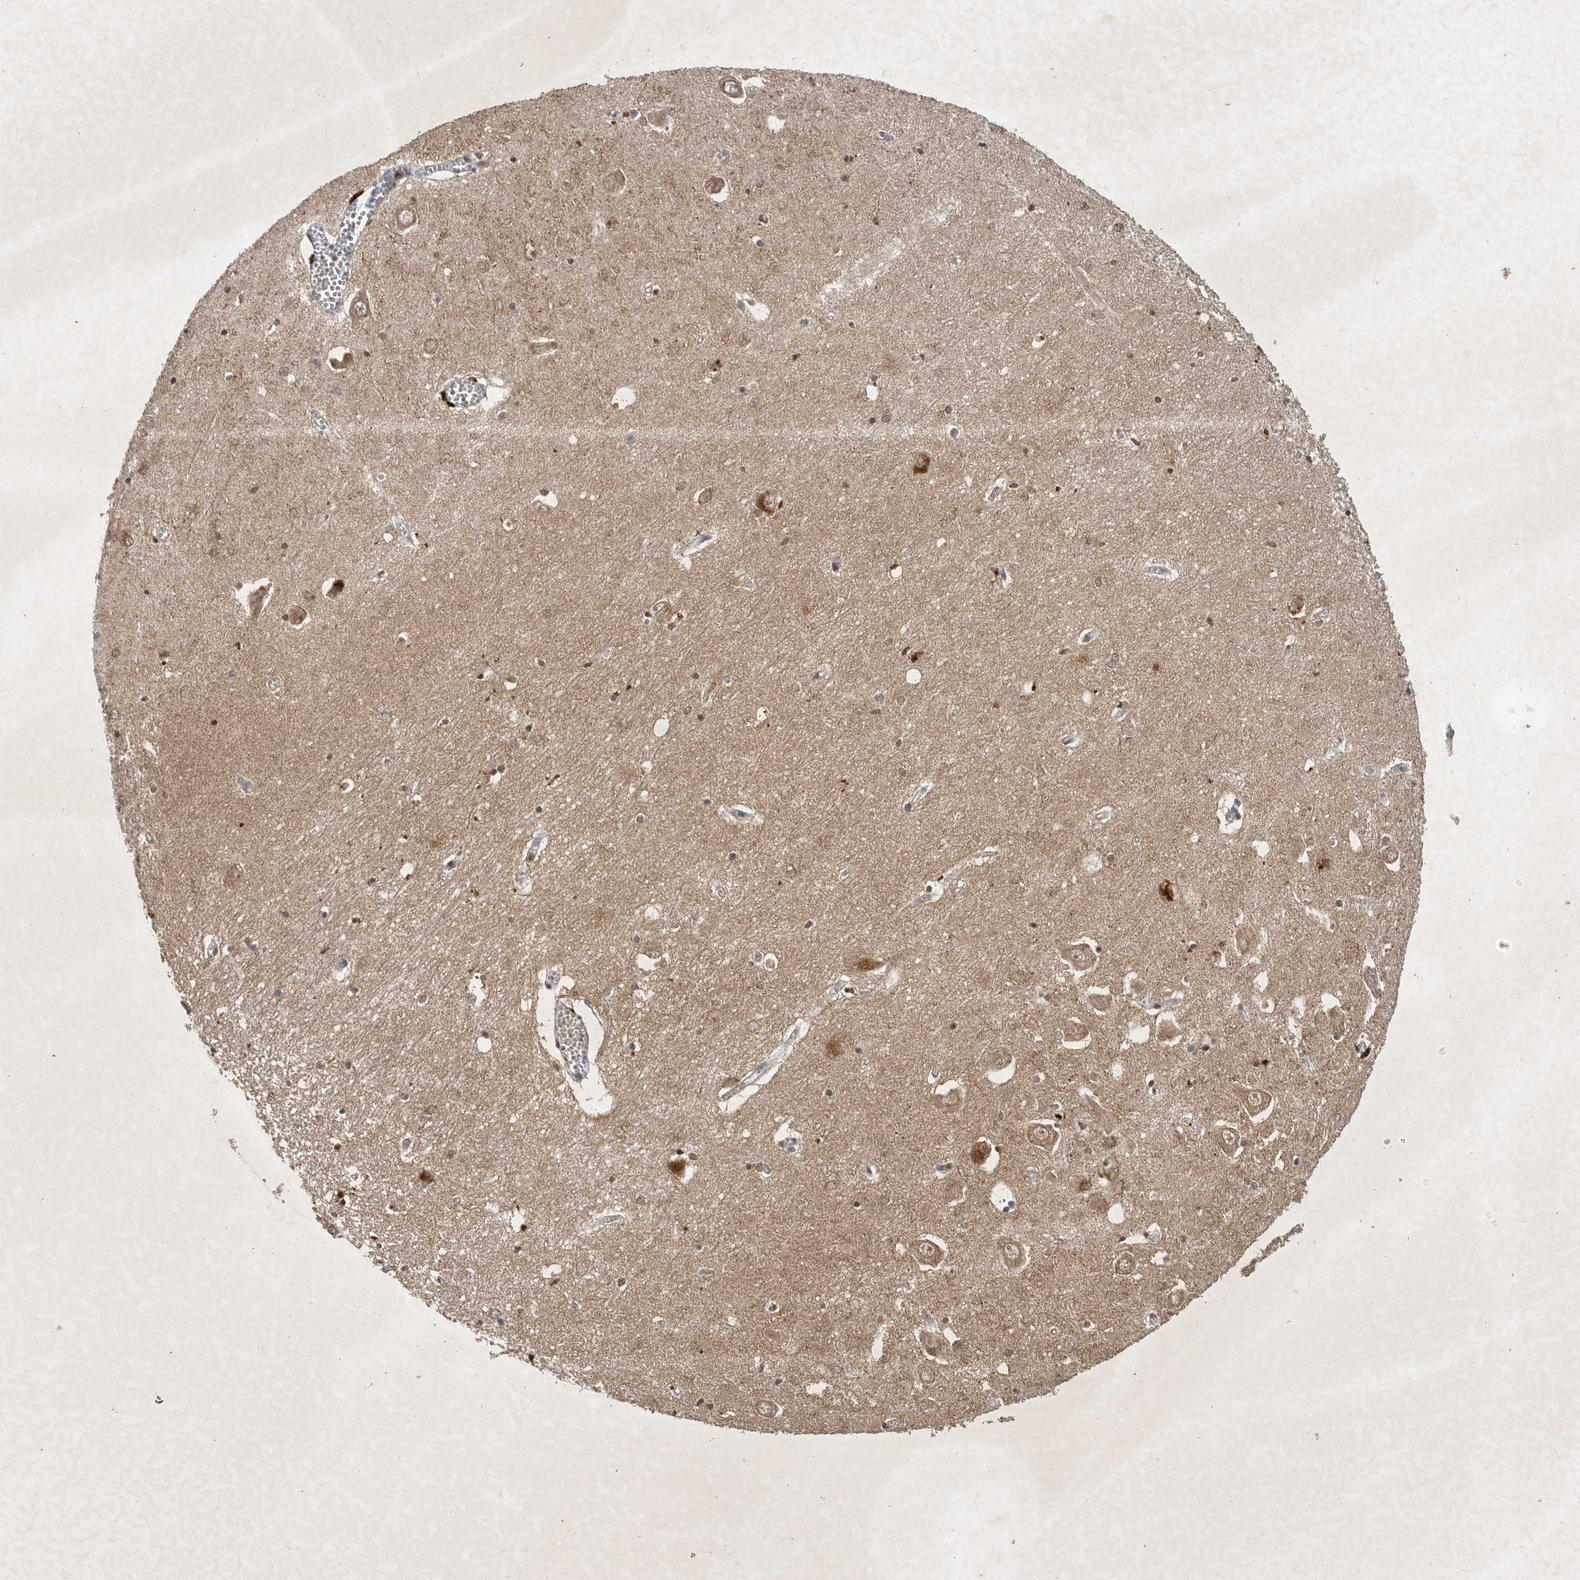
{"staining": {"intensity": "moderate", "quantity": "<25%", "location": "cytoplasmic/membranous"}, "tissue": "hippocampus", "cell_type": "Glial cells", "image_type": "normal", "snomed": [{"axis": "morphology", "description": "Normal tissue, NOS"}, {"axis": "topography", "description": "Hippocampus"}], "caption": "Hippocampus stained with immunohistochemistry (IHC) reveals moderate cytoplasmic/membranous staining in about <25% of glial cells. (DAB IHC with brightfield microscopy, high magnification).", "gene": "DDR1", "patient": {"sex": "male", "age": 70}}